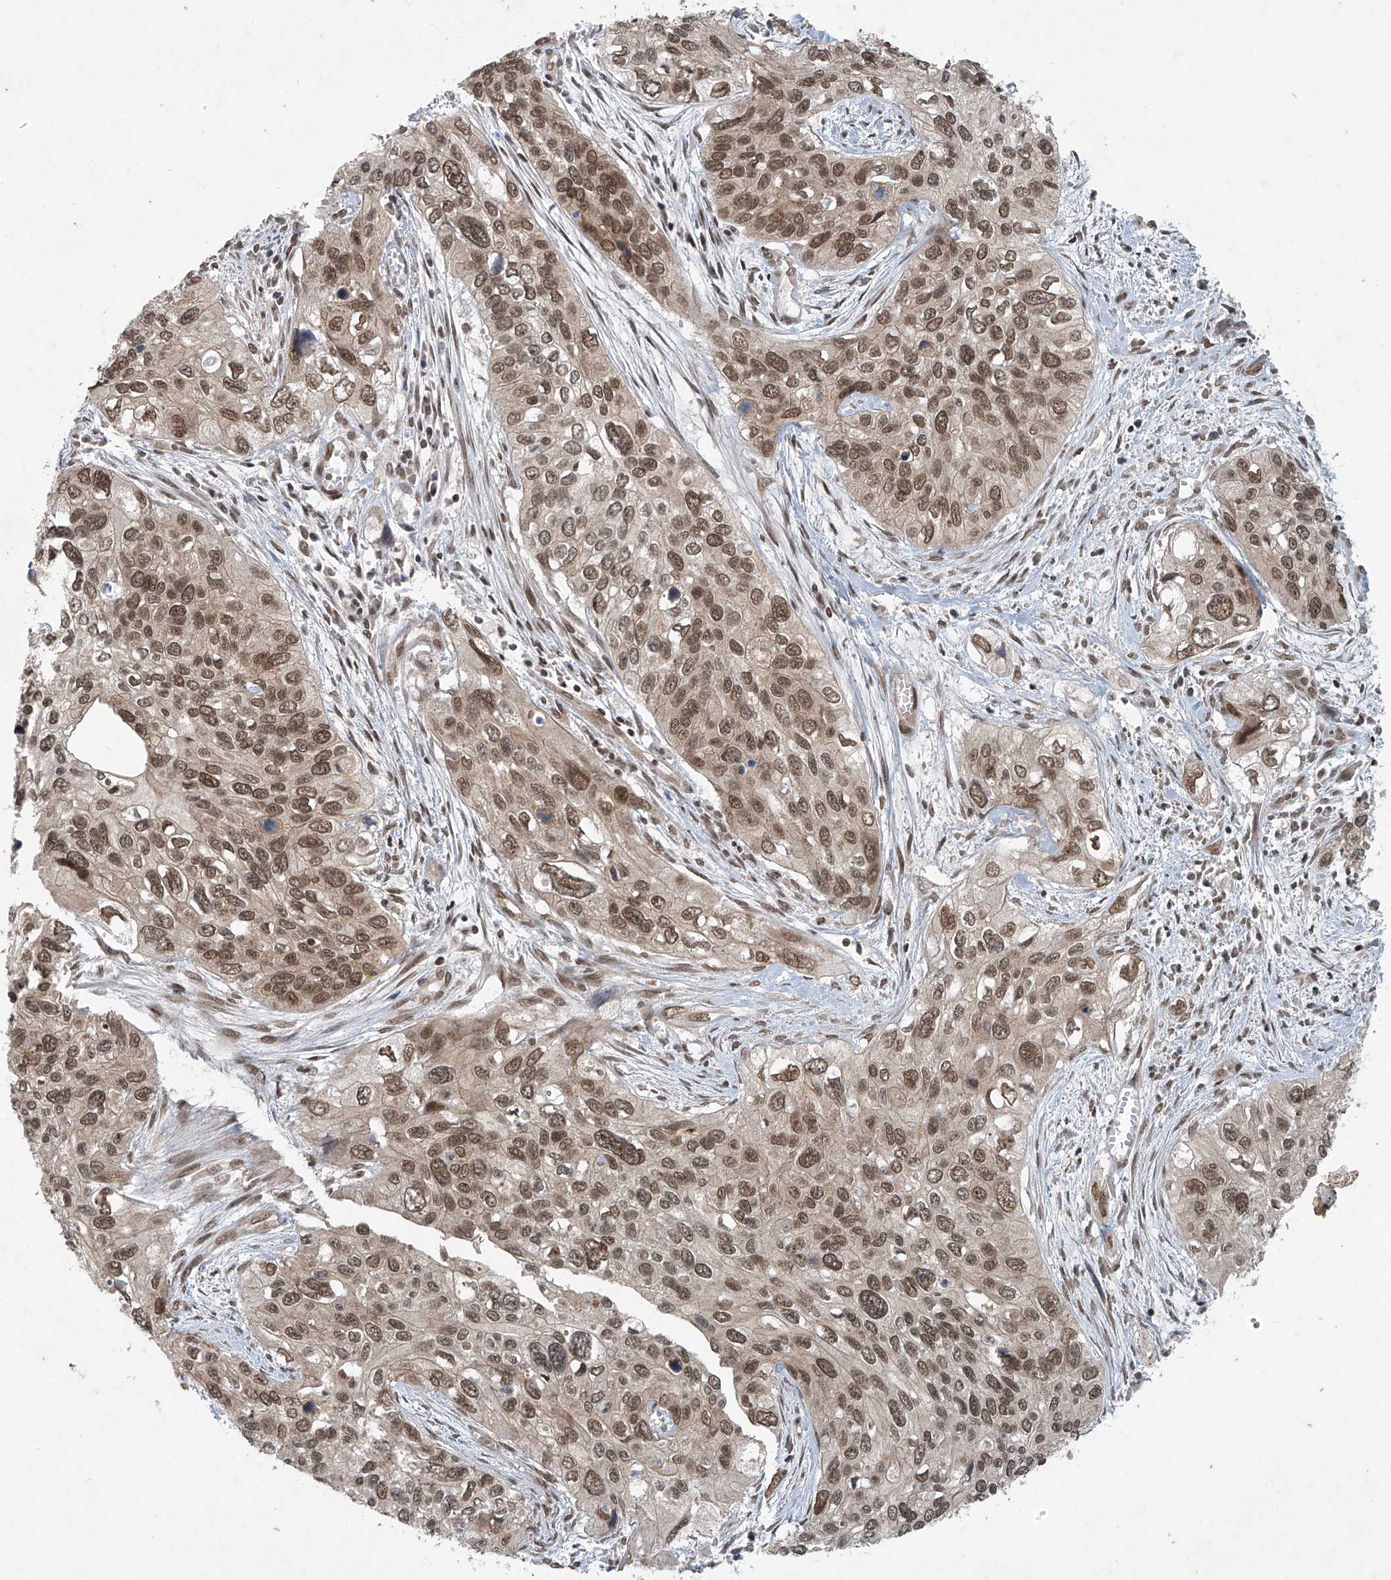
{"staining": {"intensity": "moderate", "quantity": ">75%", "location": "nuclear"}, "tissue": "cervical cancer", "cell_type": "Tumor cells", "image_type": "cancer", "snomed": [{"axis": "morphology", "description": "Squamous cell carcinoma, NOS"}, {"axis": "topography", "description": "Cervix"}], "caption": "Squamous cell carcinoma (cervical) tissue shows moderate nuclear staining in about >75% of tumor cells, visualized by immunohistochemistry.", "gene": "TAF8", "patient": {"sex": "female", "age": 55}}